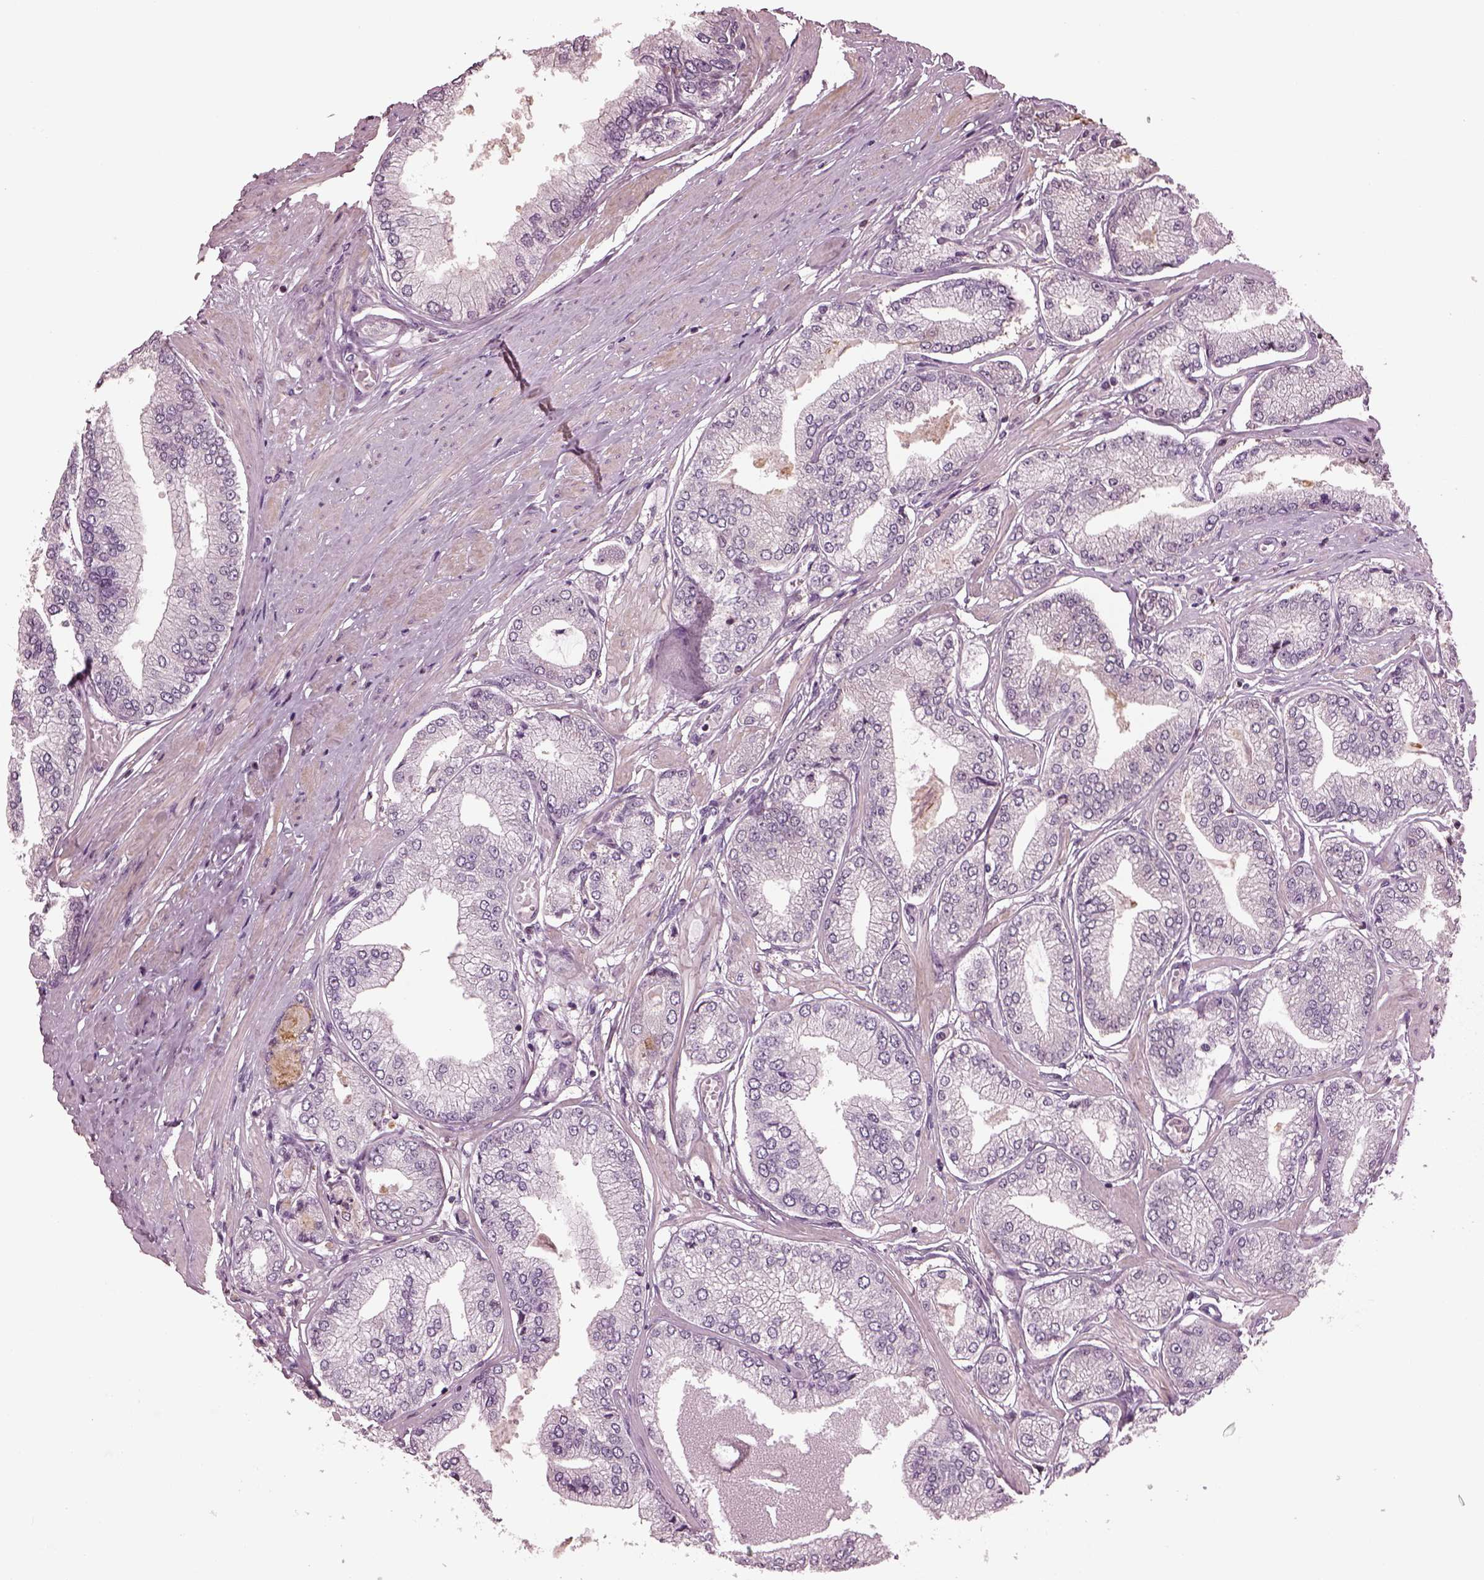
{"staining": {"intensity": "negative", "quantity": "none", "location": "none"}, "tissue": "prostate cancer", "cell_type": "Tumor cells", "image_type": "cancer", "snomed": [{"axis": "morphology", "description": "Adenocarcinoma, Low grade"}, {"axis": "topography", "description": "Prostate"}], "caption": "Tumor cells show no significant protein positivity in prostate cancer (adenocarcinoma (low-grade)).", "gene": "BFSP1", "patient": {"sex": "male", "age": 55}}